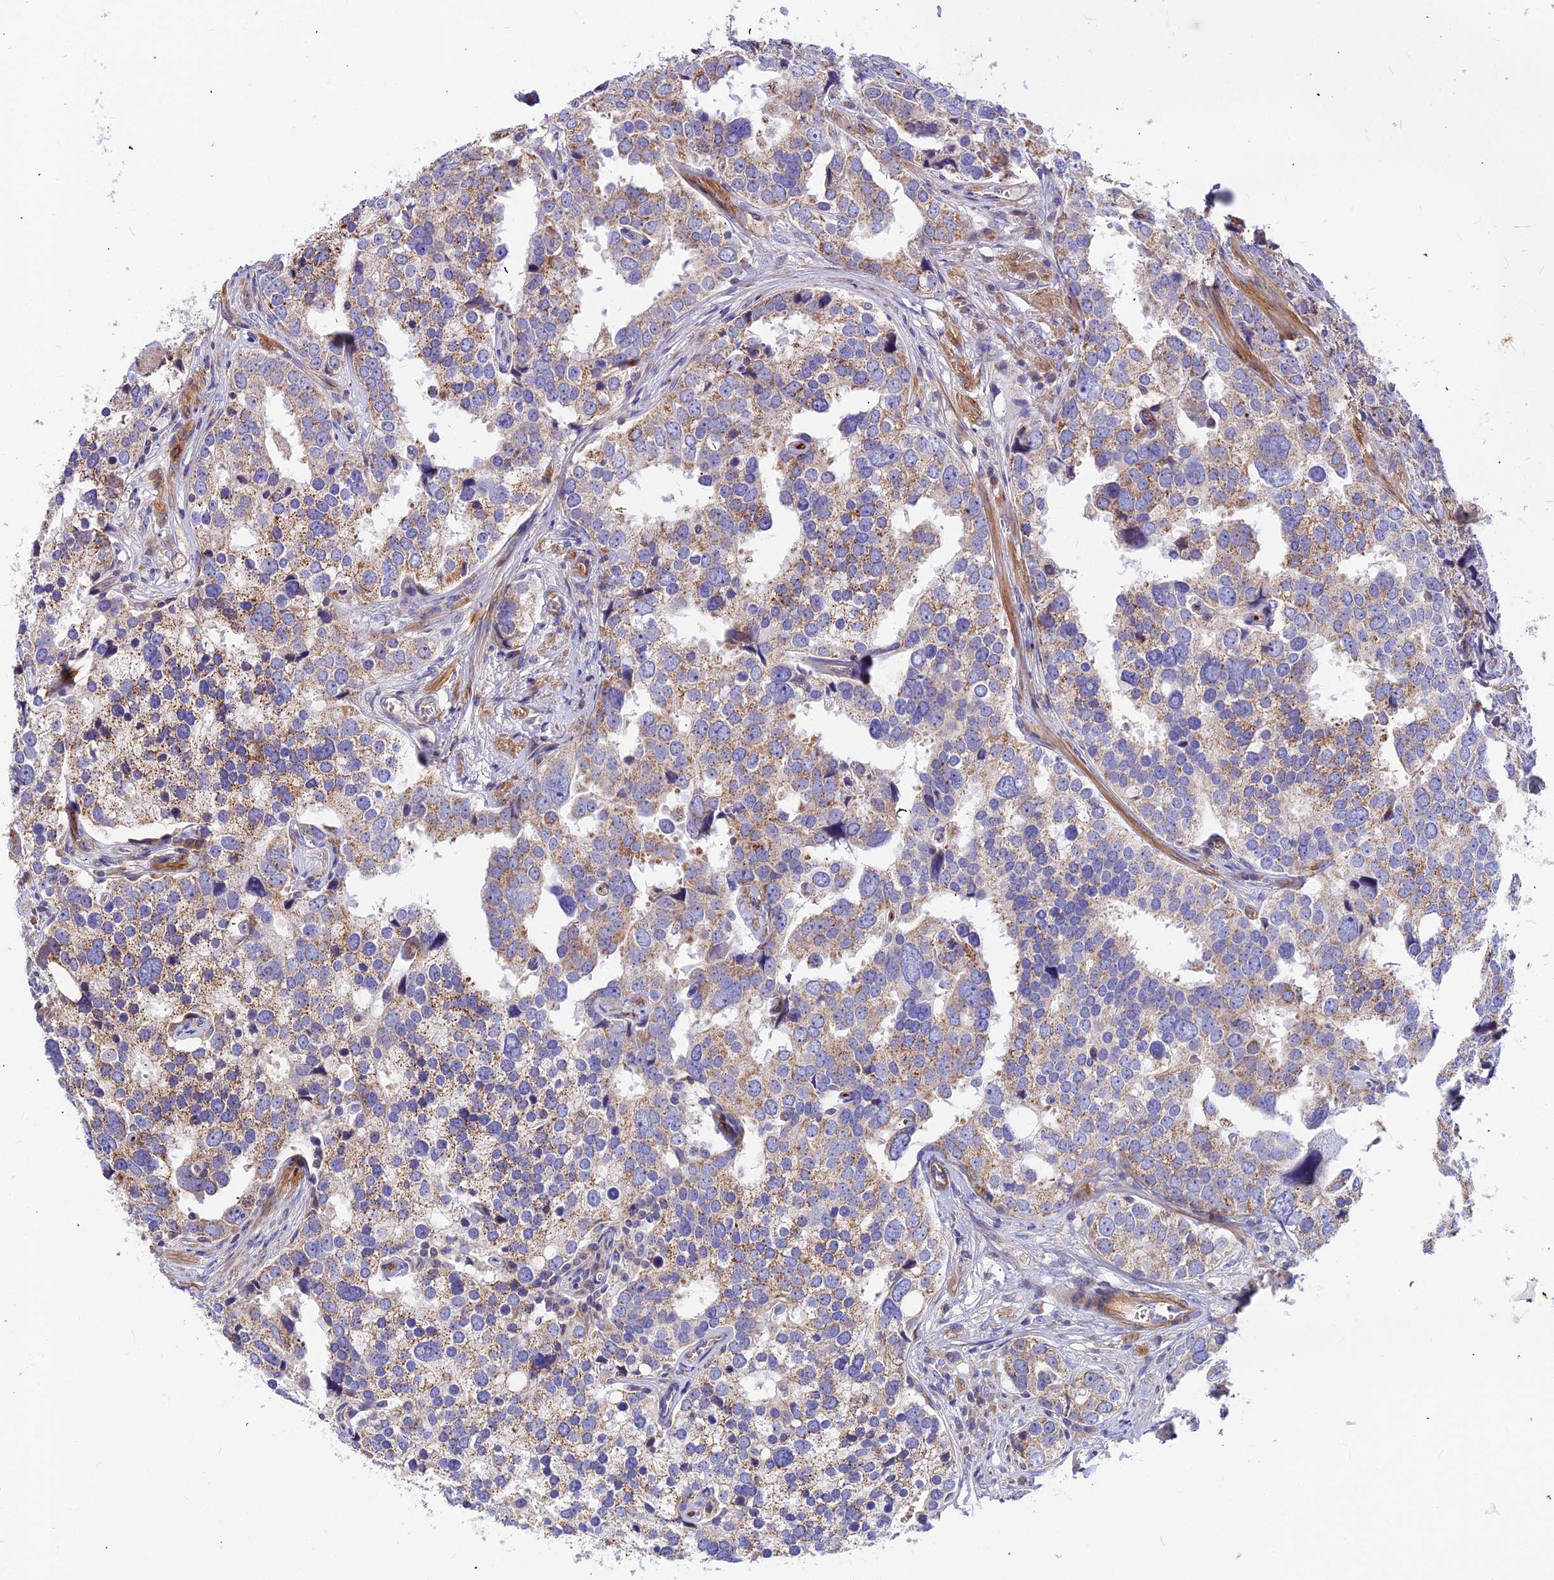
{"staining": {"intensity": "weak", "quantity": "25%-75%", "location": "cytoplasmic/membranous"}, "tissue": "prostate cancer", "cell_type": "Tumor cells", "image_type": "cancer", "snomed": [{"axis": "morphology", "description": "Adenocarcinoma, High grade"}, {"axis": "topography", "description": "Prostate"}], "caption": "Weak cytoplasmic/membranous protein positivity is identified in about 25%-75% of tumor cells in adenocarcinoma (high-grade) (prostate).", "gene": "ASPHD1", "patient": {"sex": "male", "age": 71}}